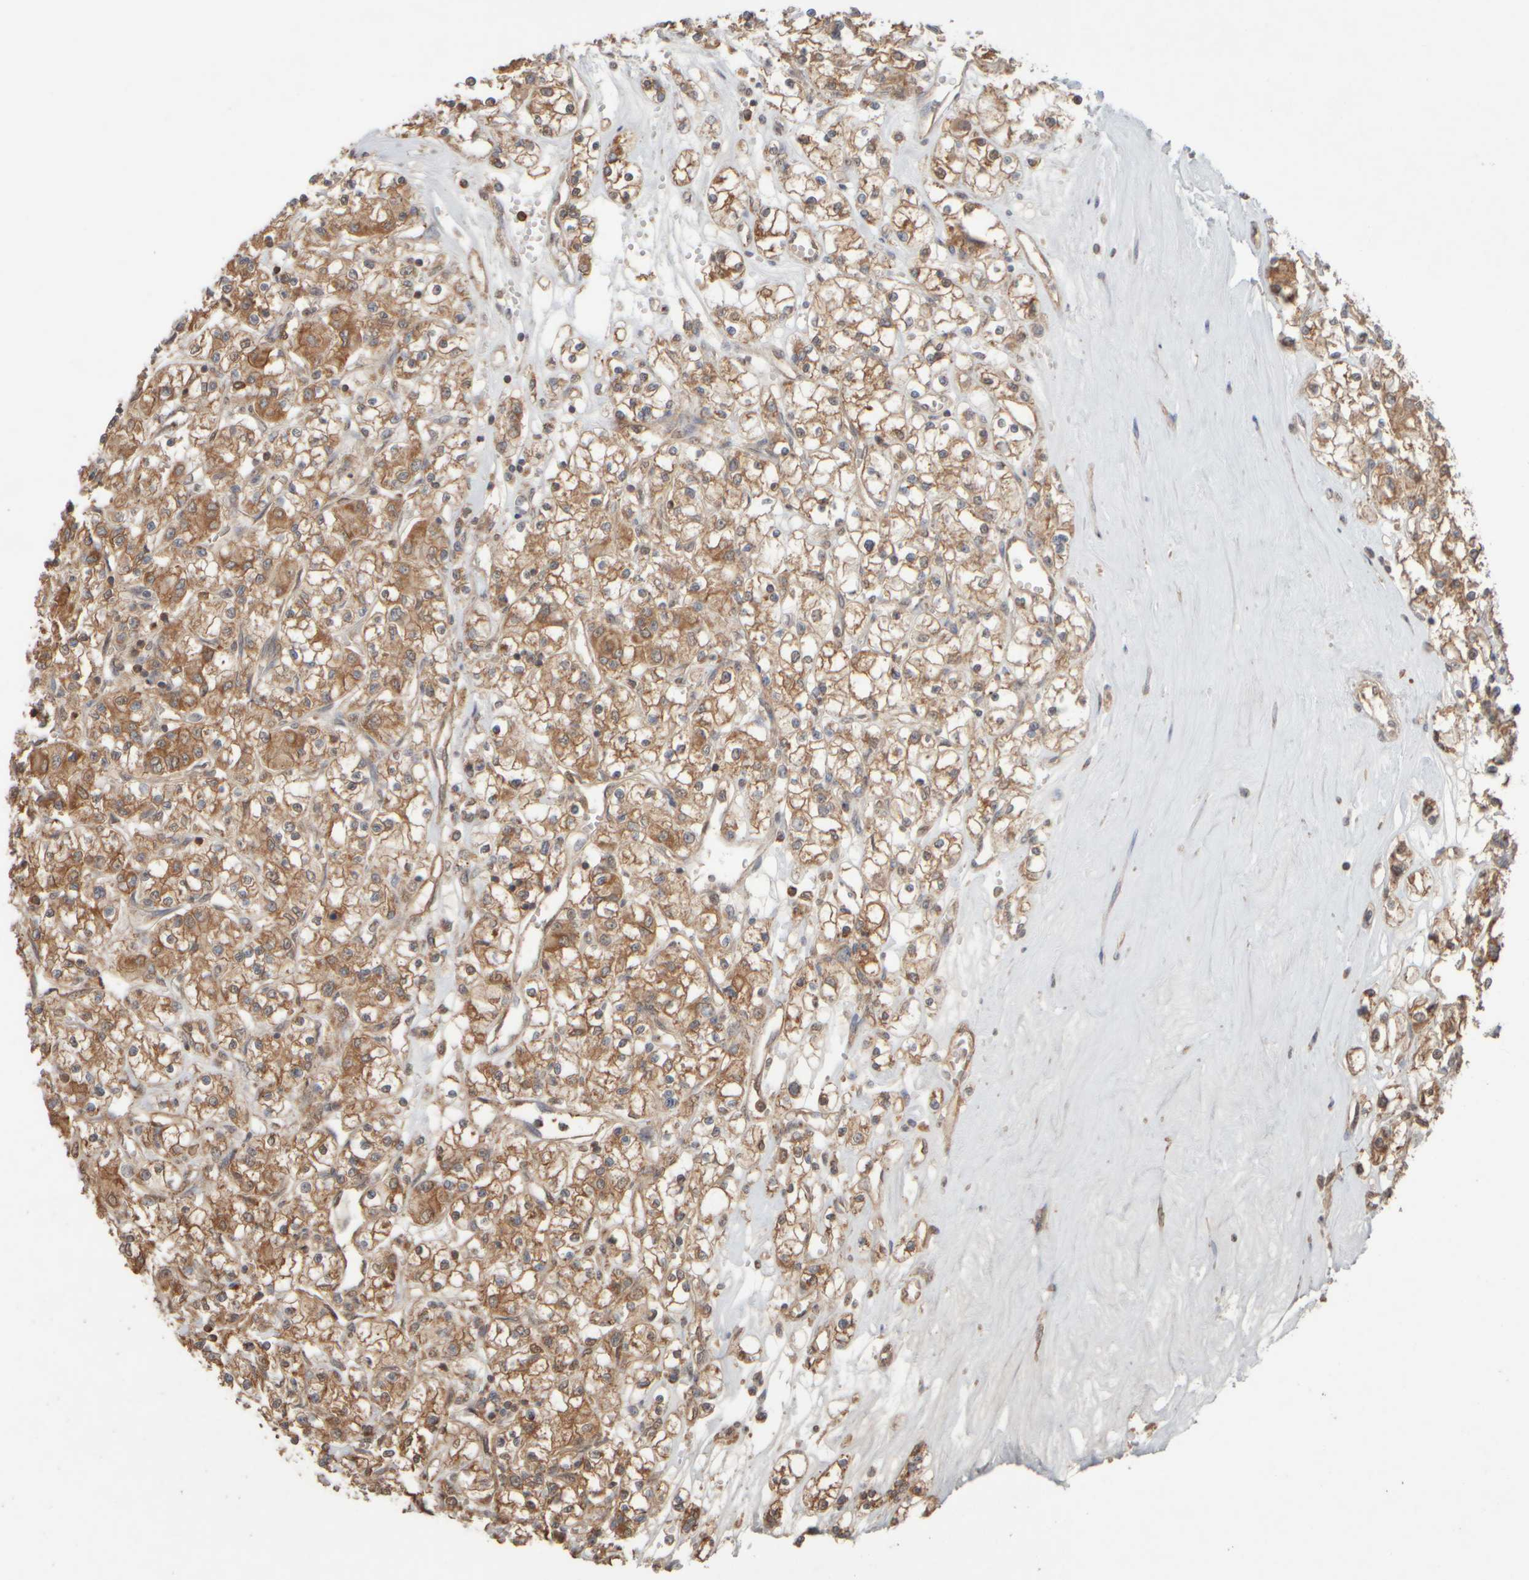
{"staining": {"intensity": "moderate", "quantity": ">75%", "location": "cytoplasmic/membranous"}, "tissue": "renal cancer", "cell_type": "Tumor cells", "image_type": "cancer", "snomed": [{"axis": "morphology", "description": "Adenocarcinoma, NOS"}, {"axis": "topography", "description": "Kidney"}], "caption": "The immunohistochemical stain shows moderate cytoplasmic/membranous expression in tumor cells of renal cancer tissue.", "gene": "EIF2B3", "patient": {"sex": "female", "age": 59}}